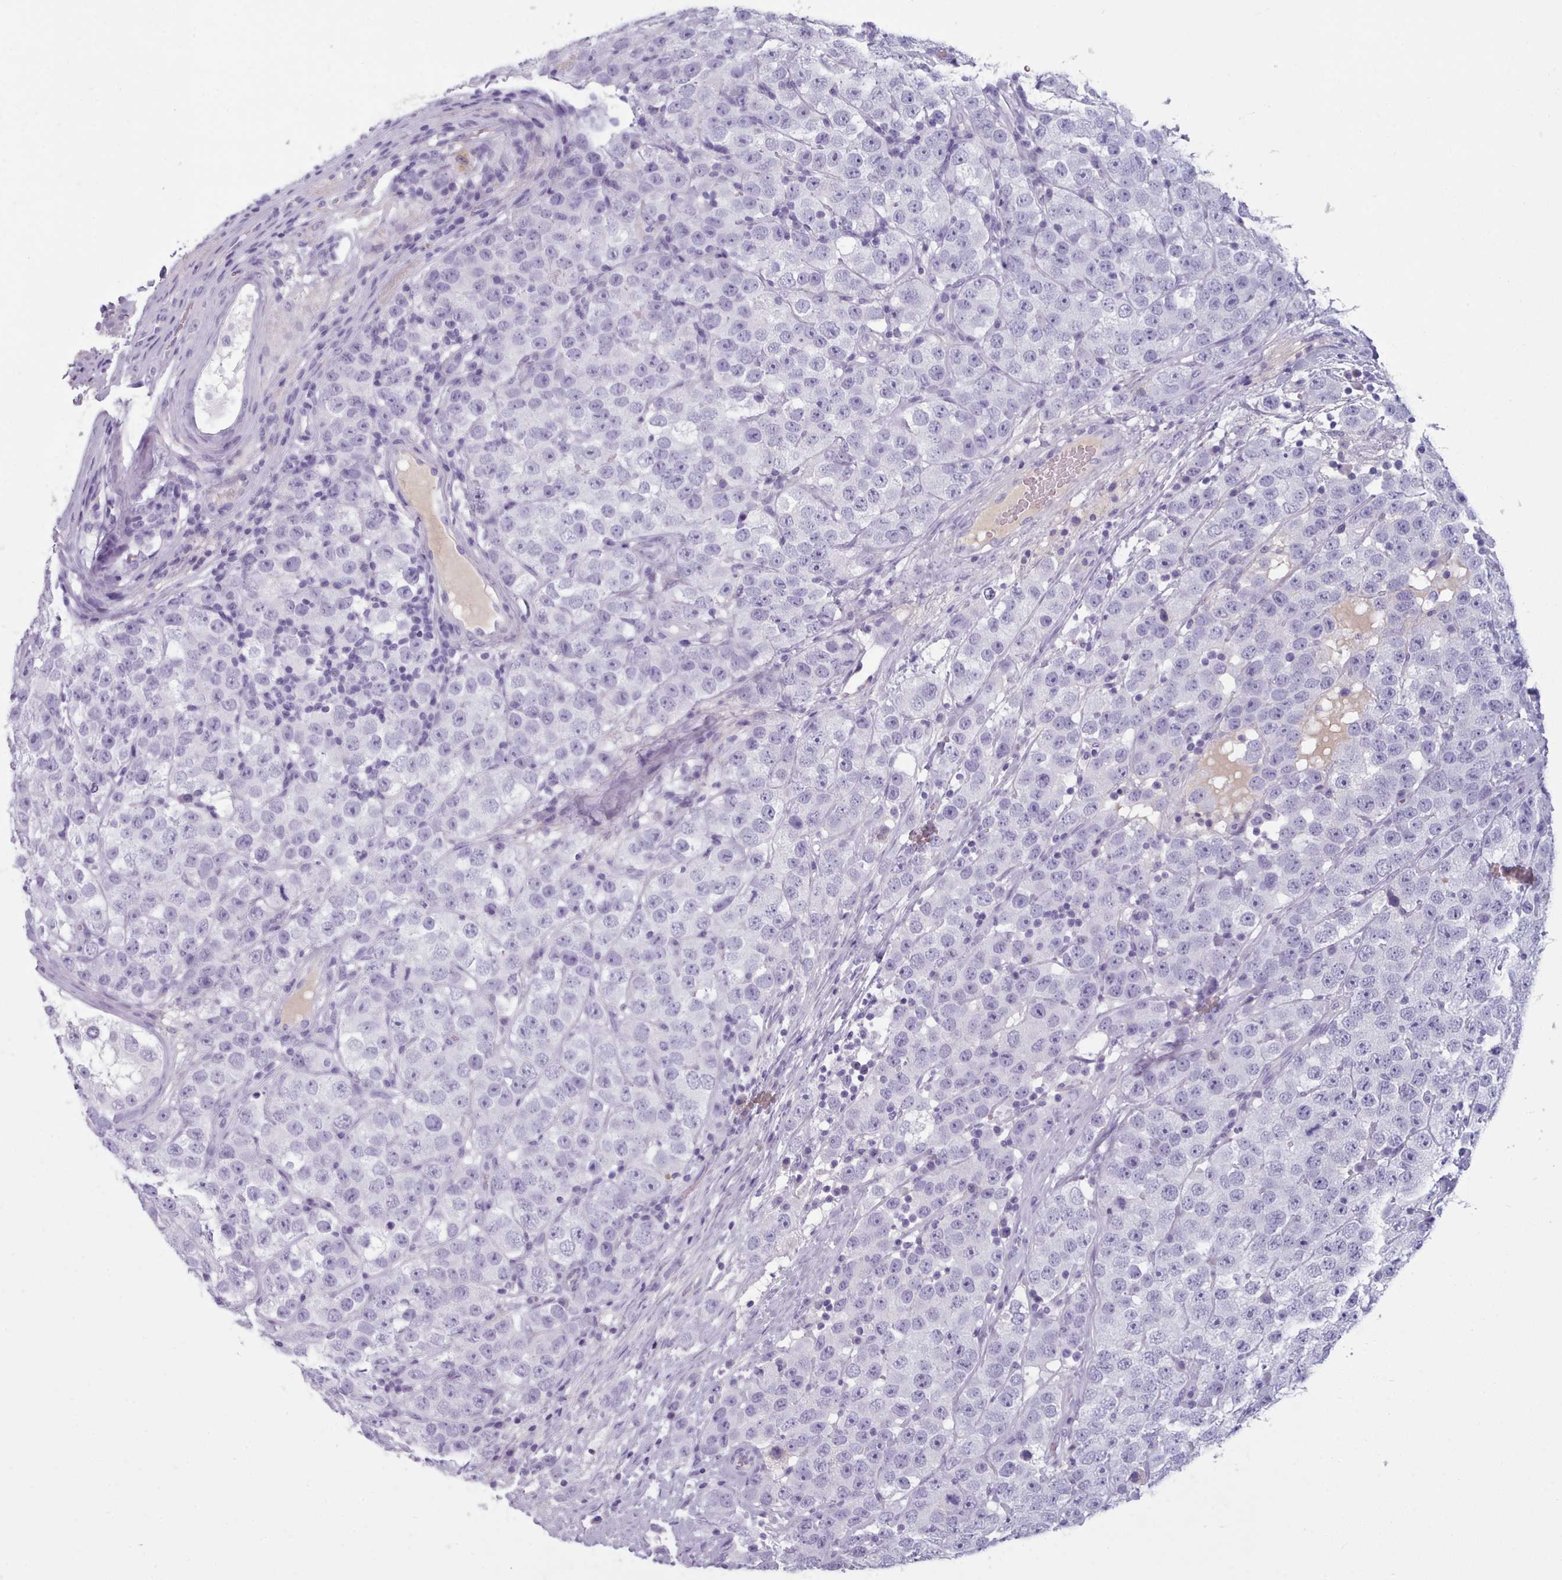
{"staining": {"intensity": "negative", "quantity": "none", "location": "none"}, "tissue": "testis cancer", "cell_type": "Tumor cells", "image_type": "cancer", "snomed": [{"axis": "morphology", "description": "Seminoma, NOS"}, {"axis": "topography", "description": "Testis"}], "caption": "A high-resolution histopathology image shows IHC staining of testis cancer, which displays no significant expression in tumor cells.", "gene": "ZNF43", "patient": {"sex": "male", "age": 28}}